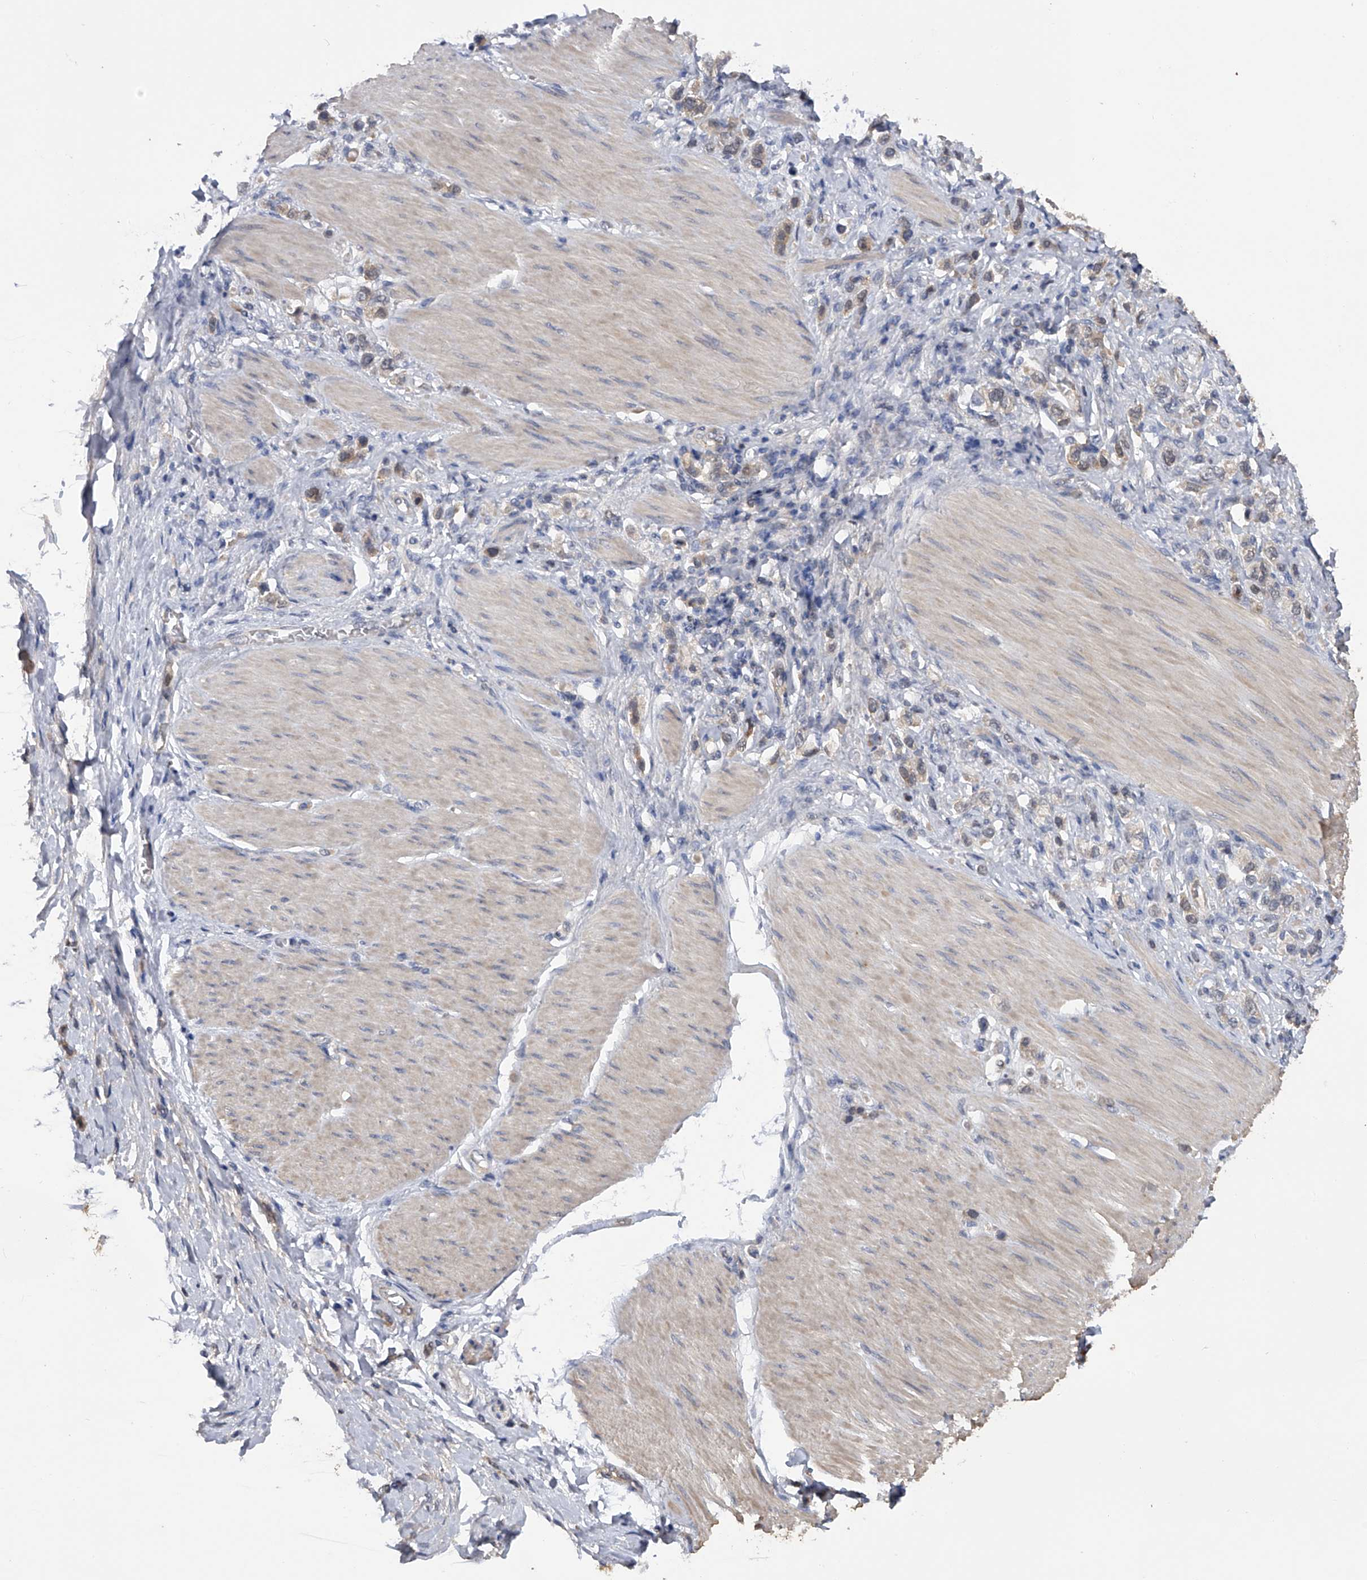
{"staining": {"intensity": "negative", "quantity": "none", "location": "none"}, "tissue": "stomach cancer", "cell_type": "Tumor cells", "image_type": "cancer", "snomed": [{"axis": "morphology", "description": "Adenocarcinoma, NOS"}, {"axis": "topography", "description": "Stomach"}], "caption": "A histopathology image of human stomach cancer (adenocarcinoma) is negative for staining in tumor cells.", "gene": "CFAP298", "patient": {"sex": "female", "age": 65}}